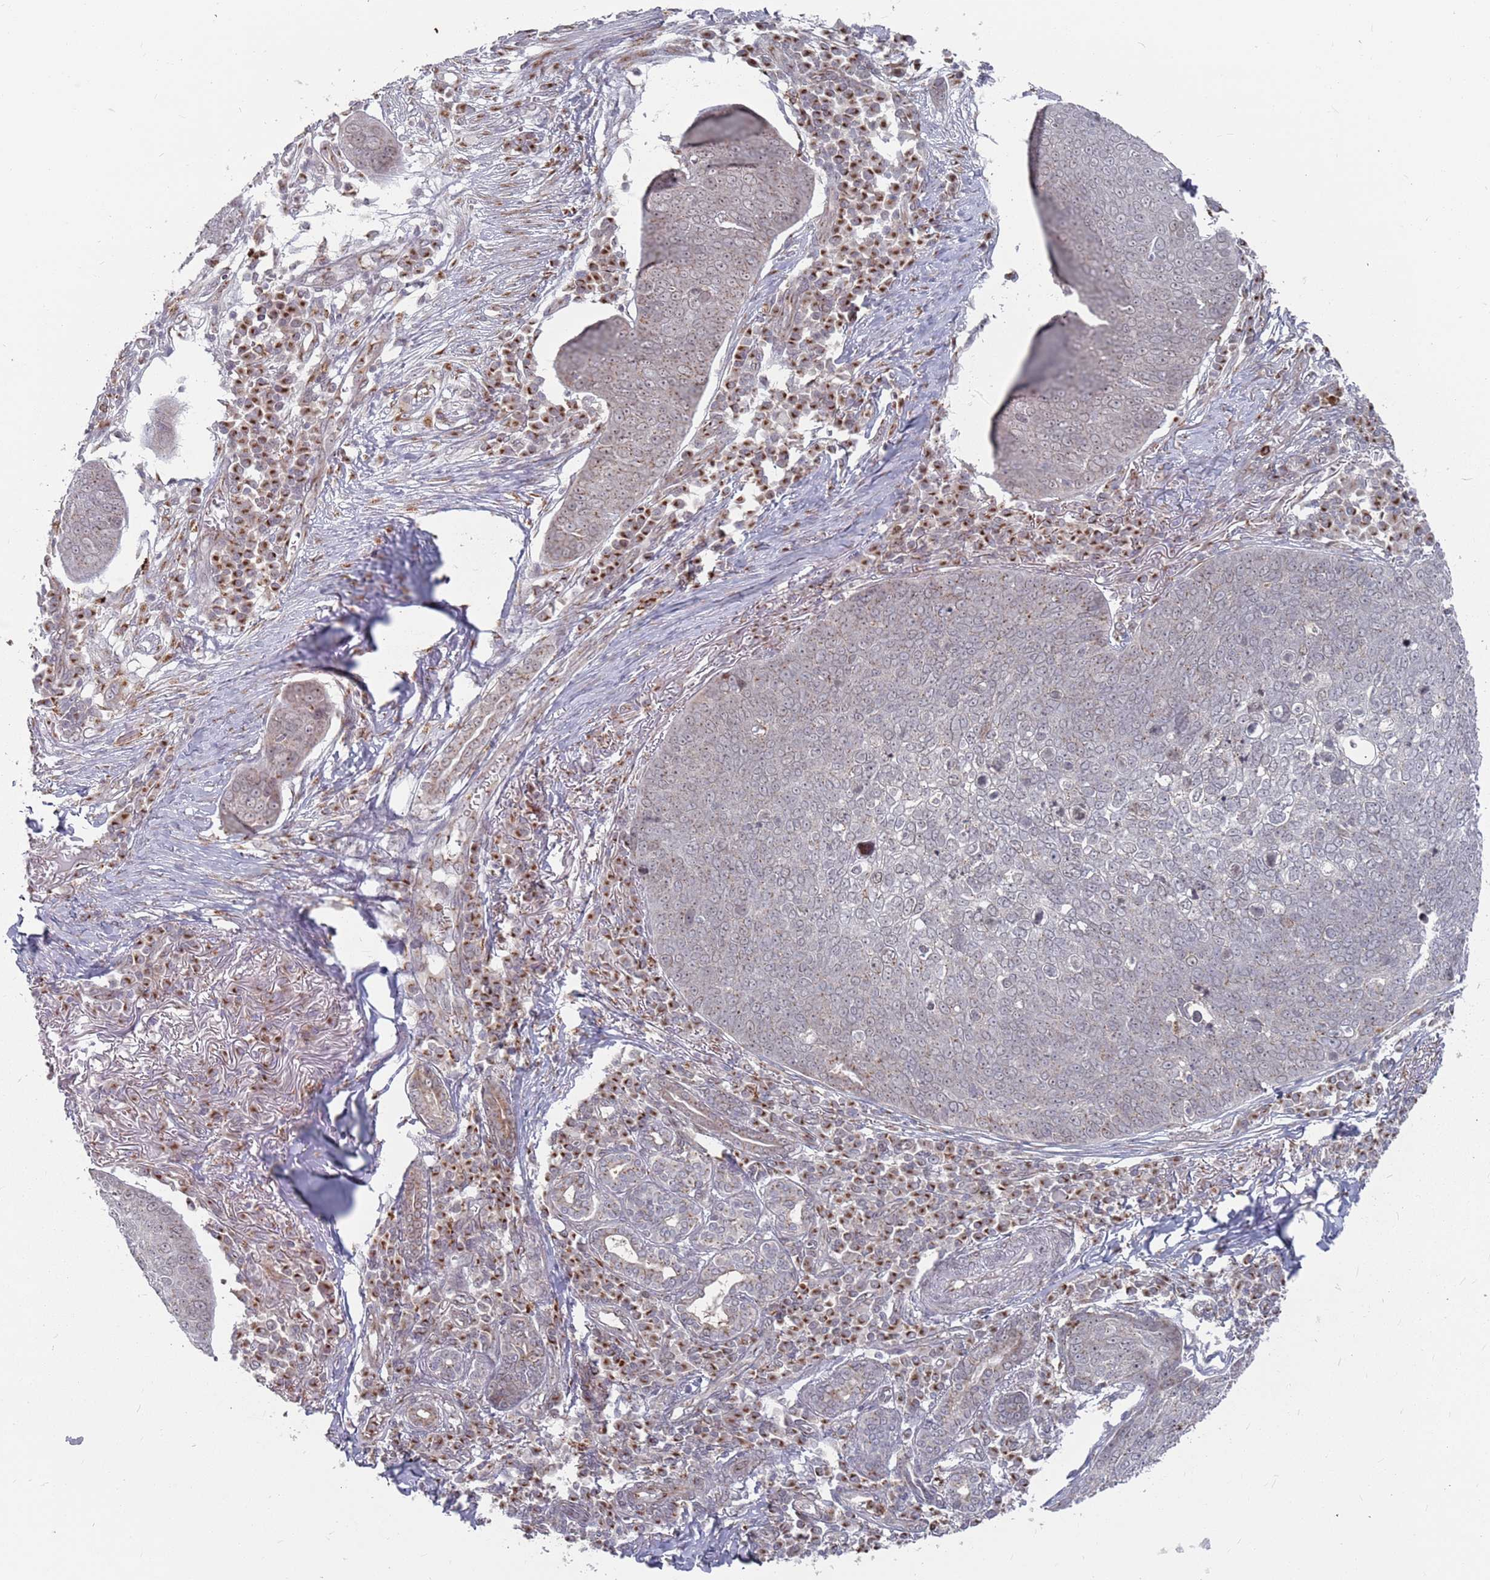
{"staining": {"intensity": "moderate", "quantity": "<25%", "location": "cytoplasmic/membranous"}, "tissue": "skin cancer", "cell_type": "Tumor cells", "image_type": "cancer", "snomed": [{"axis": "morphology", "description": "Squamous cell carcinoma, NOS"}, {"axis": "topography", "description": "Skin"}], "caption": "Protein expression by IHC demonstrates moderate cytoplasmic/membranous positivity in approximately <25% of tumor cells in skin cancer (squamous cell carcinoma).", "gene": "FMO4", "patient": {"sex": "male", "age": 71}}